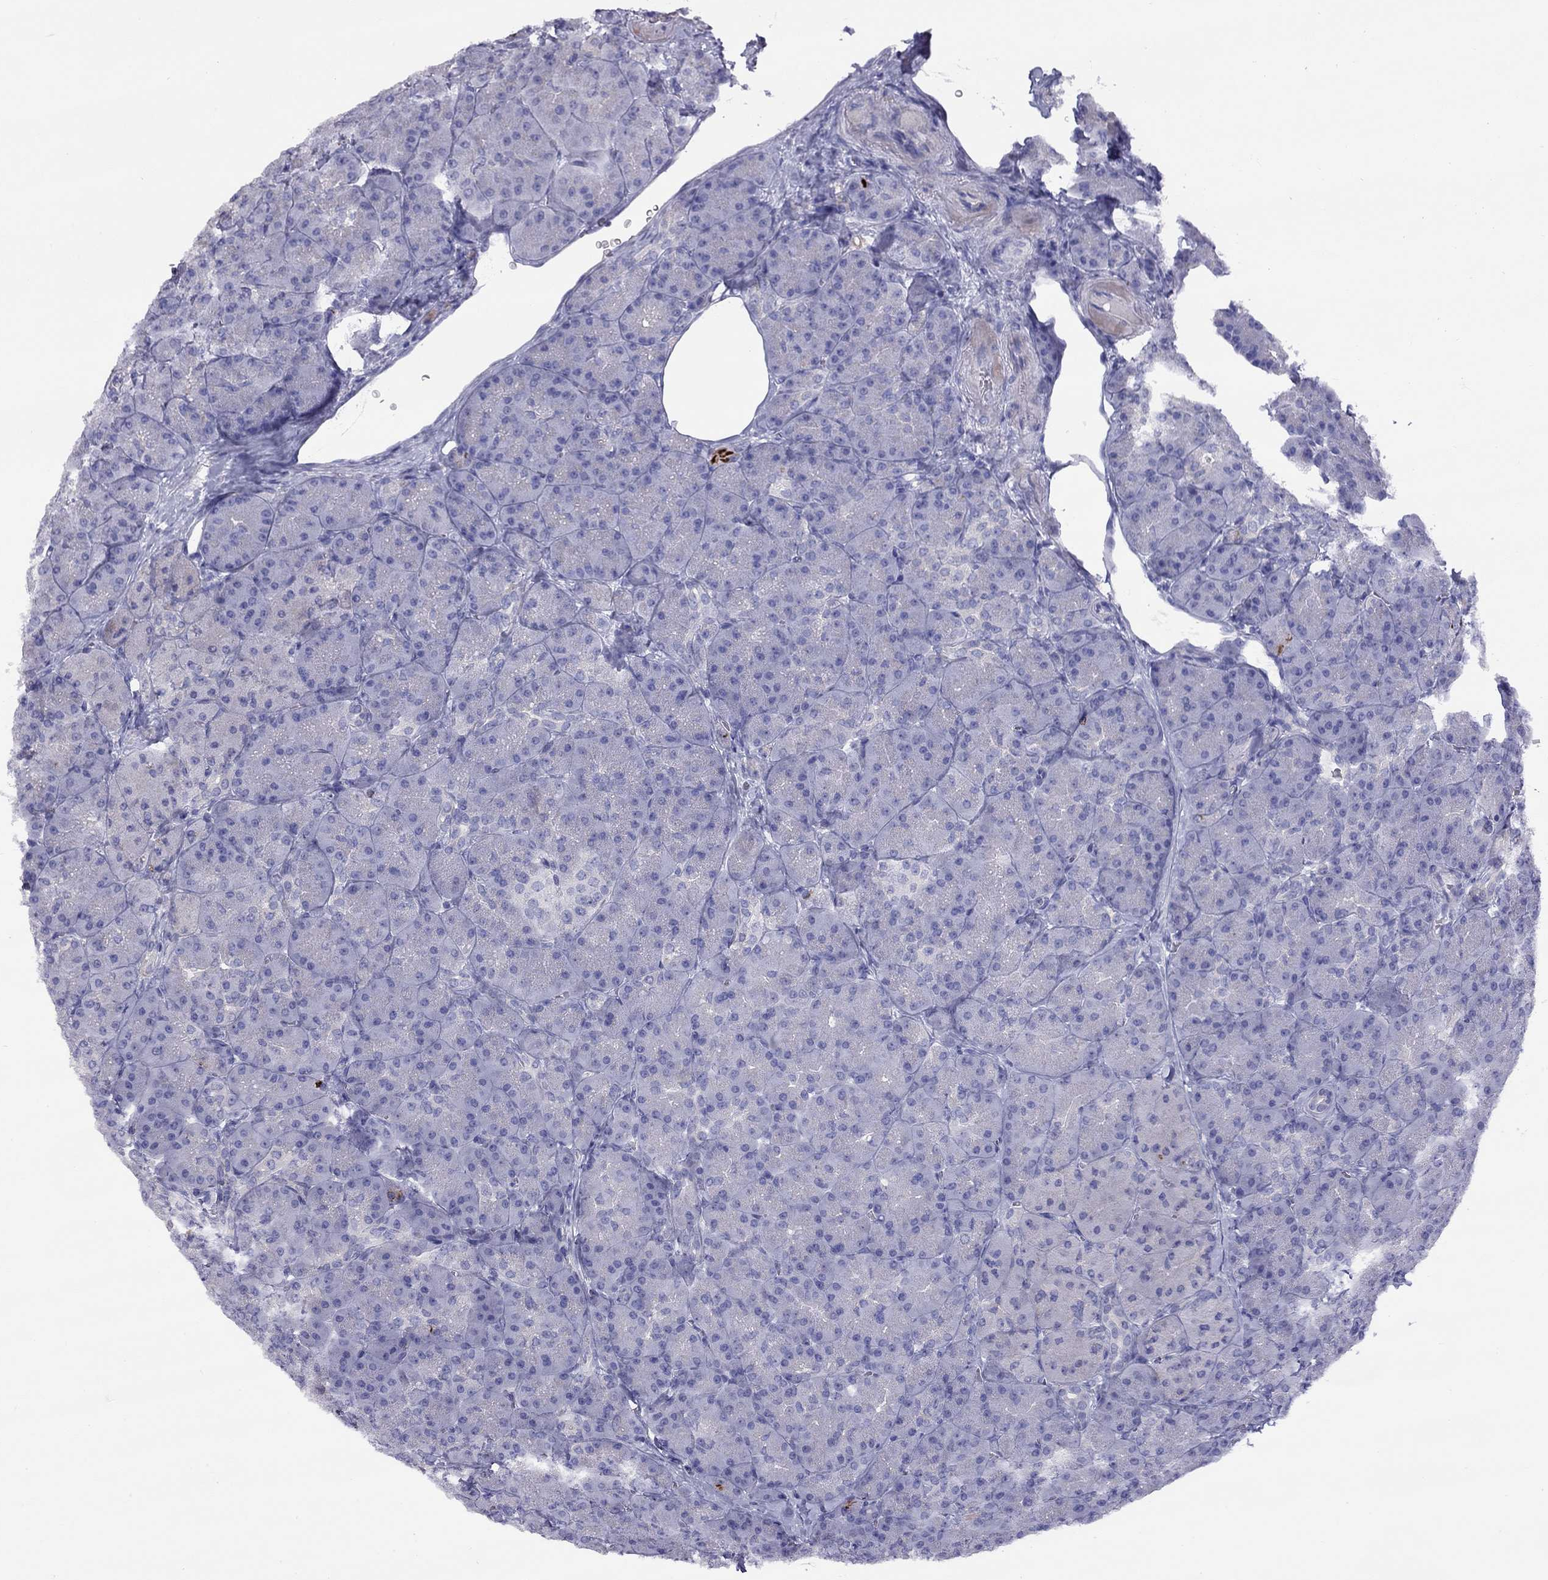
{"staining": {"intensity": "negative", "quantity": "none", "location": "none"}, "tissue": "pancreas", "cell_type": "Exocrine glandular cells", "image_type": "normal", "snomed": [{"axis": "morphology", "description": "Normal tissue, NOS"}, {"axis": "topography", "description": "Pancreas"}], "caption": "This image is of benign pancreas stained with immunohistochemistry (IHC) to label a protein in brown with the nuclei are counter-stained blue. There is no expression in exocrine glandular cells.", "gene": "CPNE4", "patient": {"sex": "male", "age": 57}}